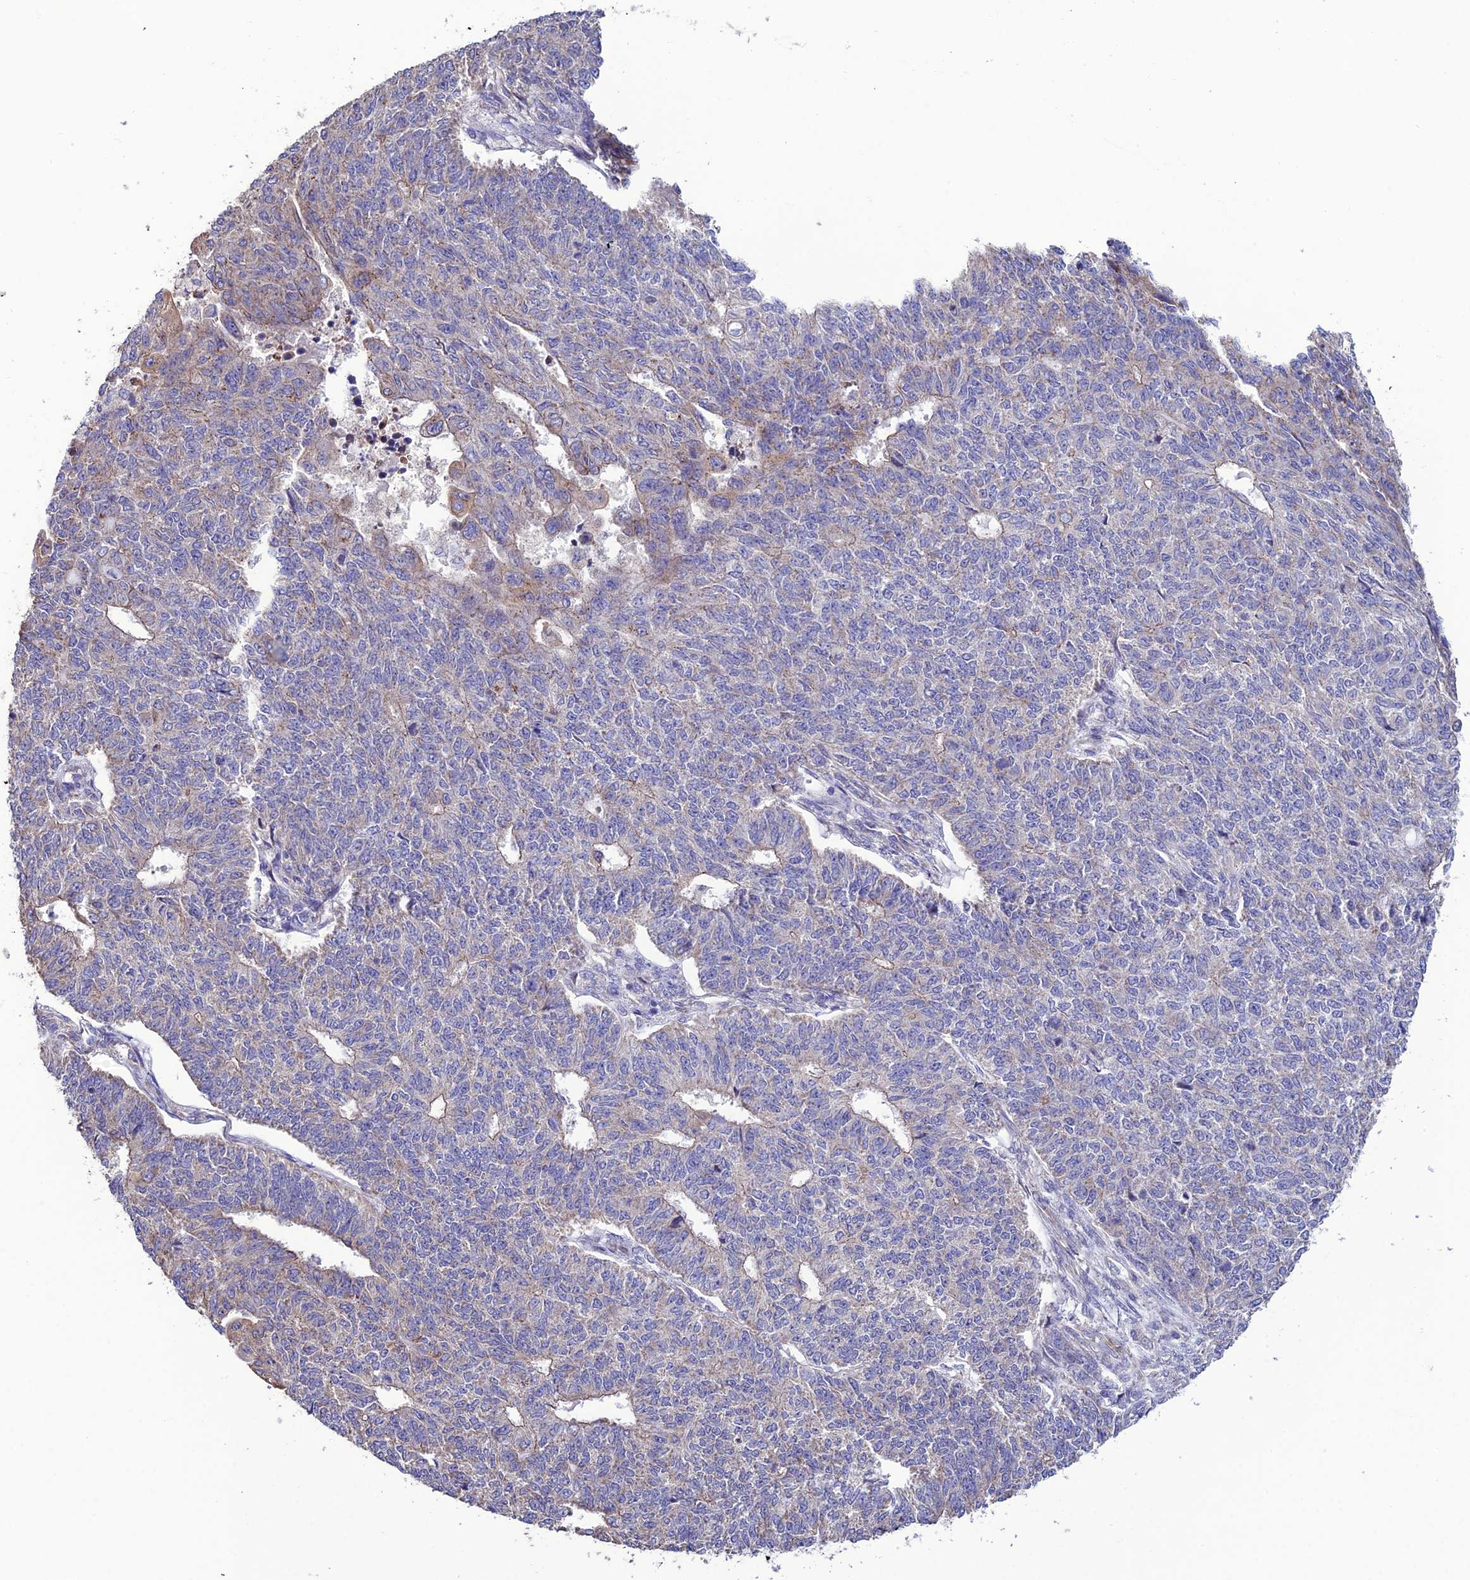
{"staining": {"intensity": "weak", "quantity": "<25%", "location": "cytoplasmic/membranous"}, "tissue": "endometrial cancer", "cell_type": "Tumor cells", "image_type": "cancer", "snomed": [{"axis": "morphology", "description": "Adenocarcinoma, NOS"}, {"axis": "topography", "description": "Endometrium"}], "caption": "An IHC image of adenocarcinoma (endometrial) is shown. There is no staining in tumor cells of adenocarcinoma (endometrial).", "gene": "HOGA1", "patient": {"sex": "female", "age": 32}}